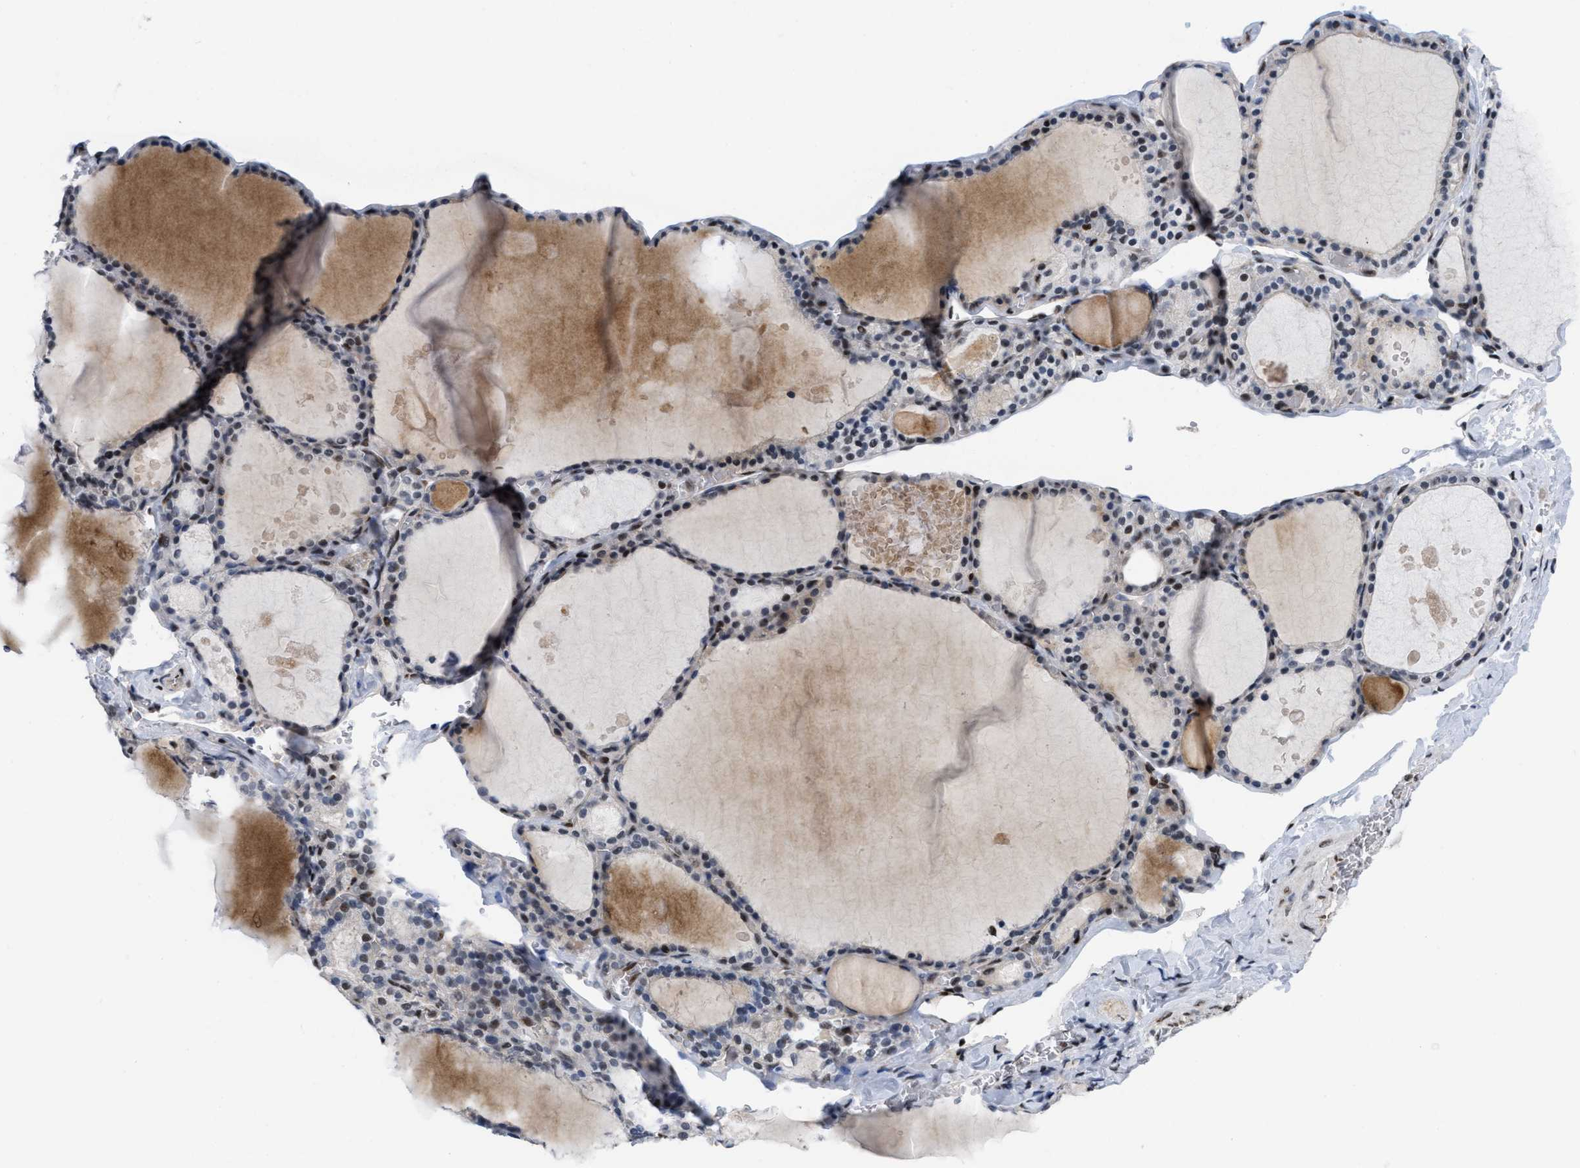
{"staining": {"intensity": "weak", "quantity": "25%-75%", "location": "nuclear"}, "tissue": "thyroid gland", "cell_type": "Glandular cells", "image_type": "normal", "snomed": [{"axis": "morphology", "description": "Normal tissue, NOS"}, {"axis": "topography", "description": "Thyroid gland"}], "caption": "Brown immunohistochemical staining in benign human thyroid gland demonstrates weak nuclear expression in approximately 25%-75% of glandular cells.", "gene": "MIER1", "patient": {"sex": "male", "age": 56}}